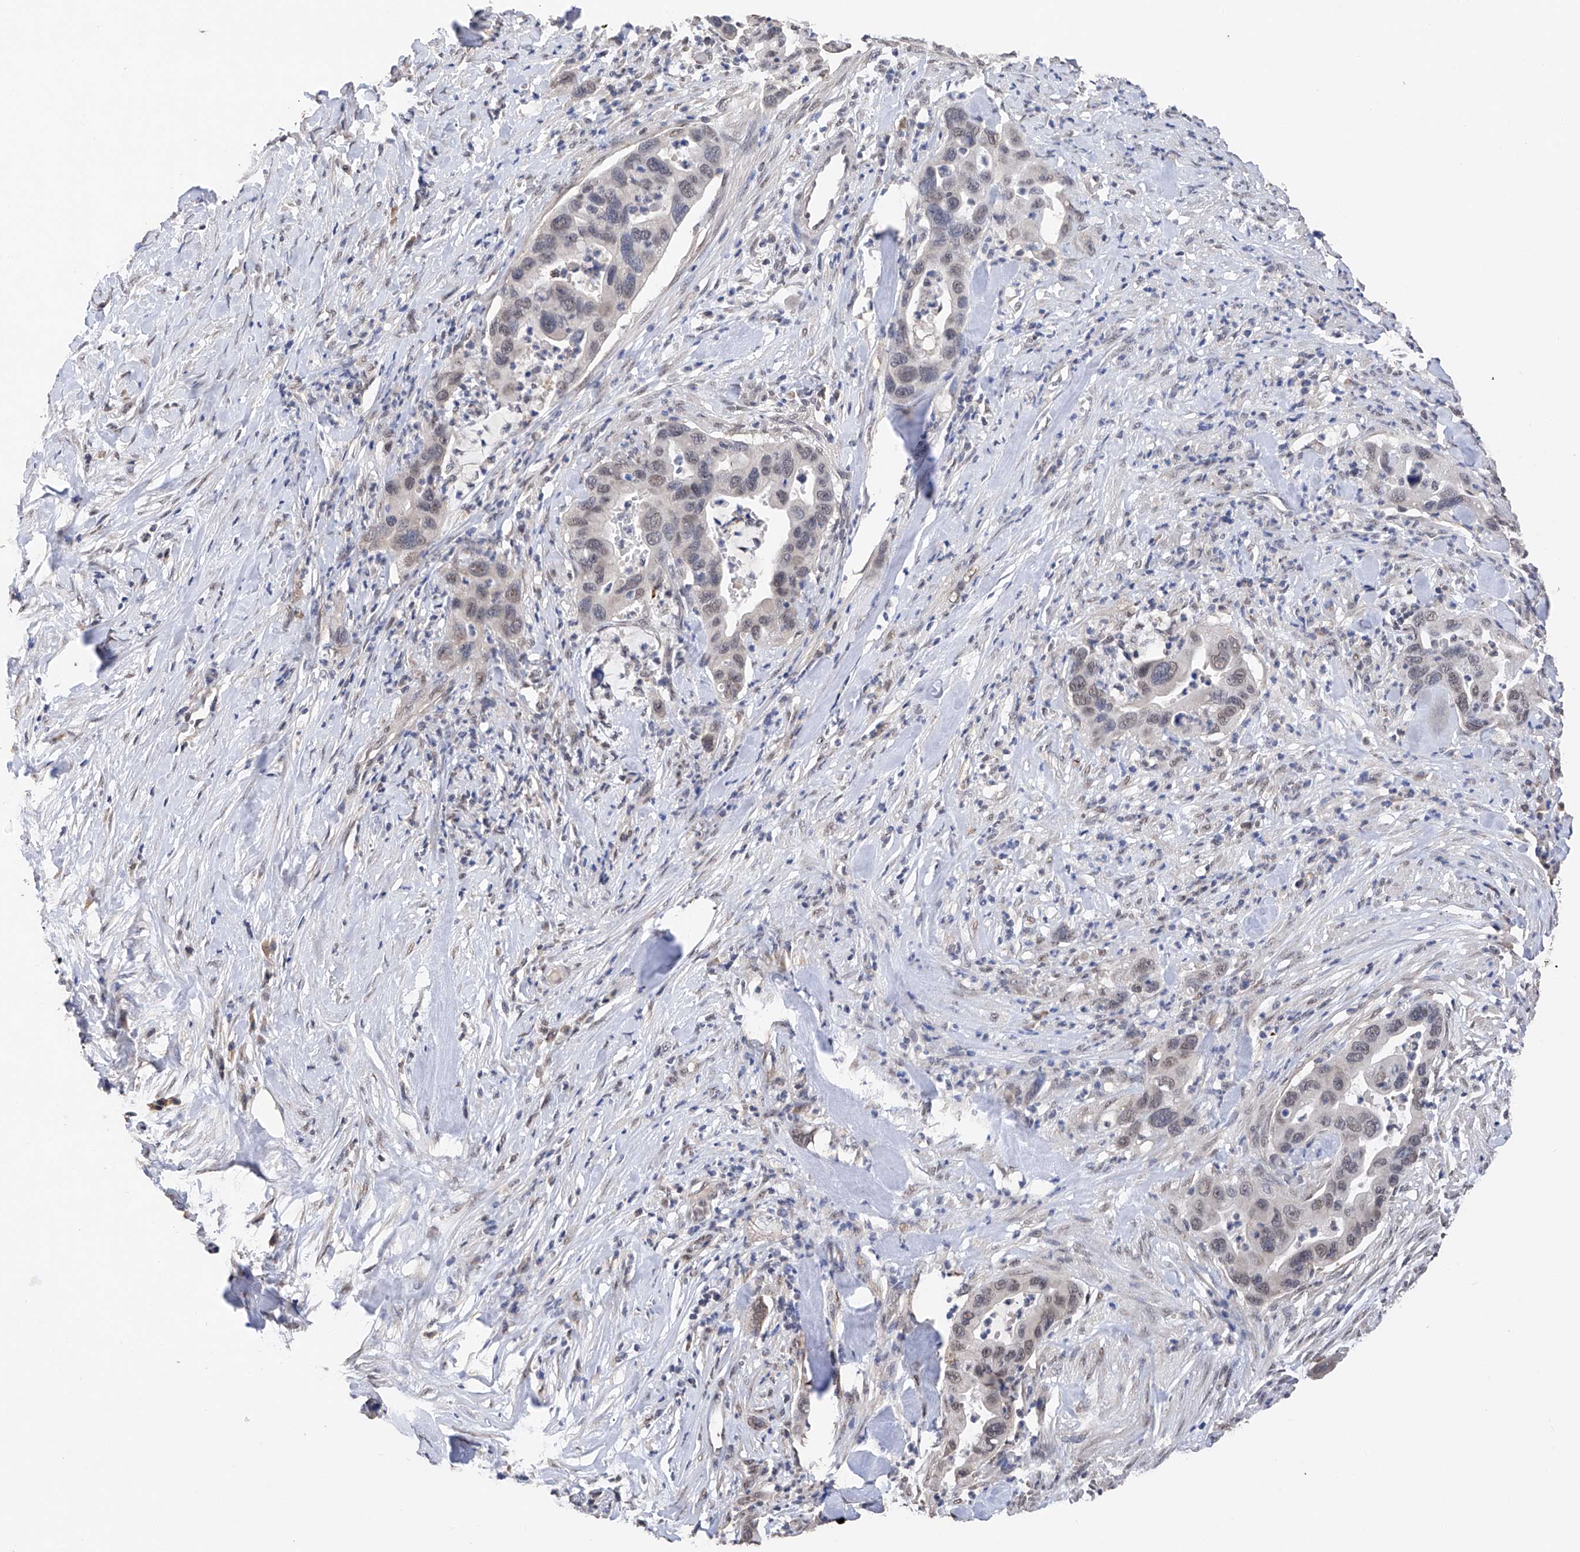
{"staining": {"intensity": "weak", "quantity": "25%-75%", "location": "nuclear"}, "tissue": "pancreatic cancer", "cell_type": "Tumor cells", "image_type": "cancer", "snomed": [{"axis": "morphology", "description": "Adenocarcinoma, NOS"}, {"axis": "topography", "description": "Pancreas"}], "caption": "Pancreatic cancer stained for a protein demonstrates weak nuclear positivity in tumor cells. (DAB IHC with brightfield microscopy, high magnification).", "gene": "DMAP1", "patient": {"sex": "female", "age": 71}}